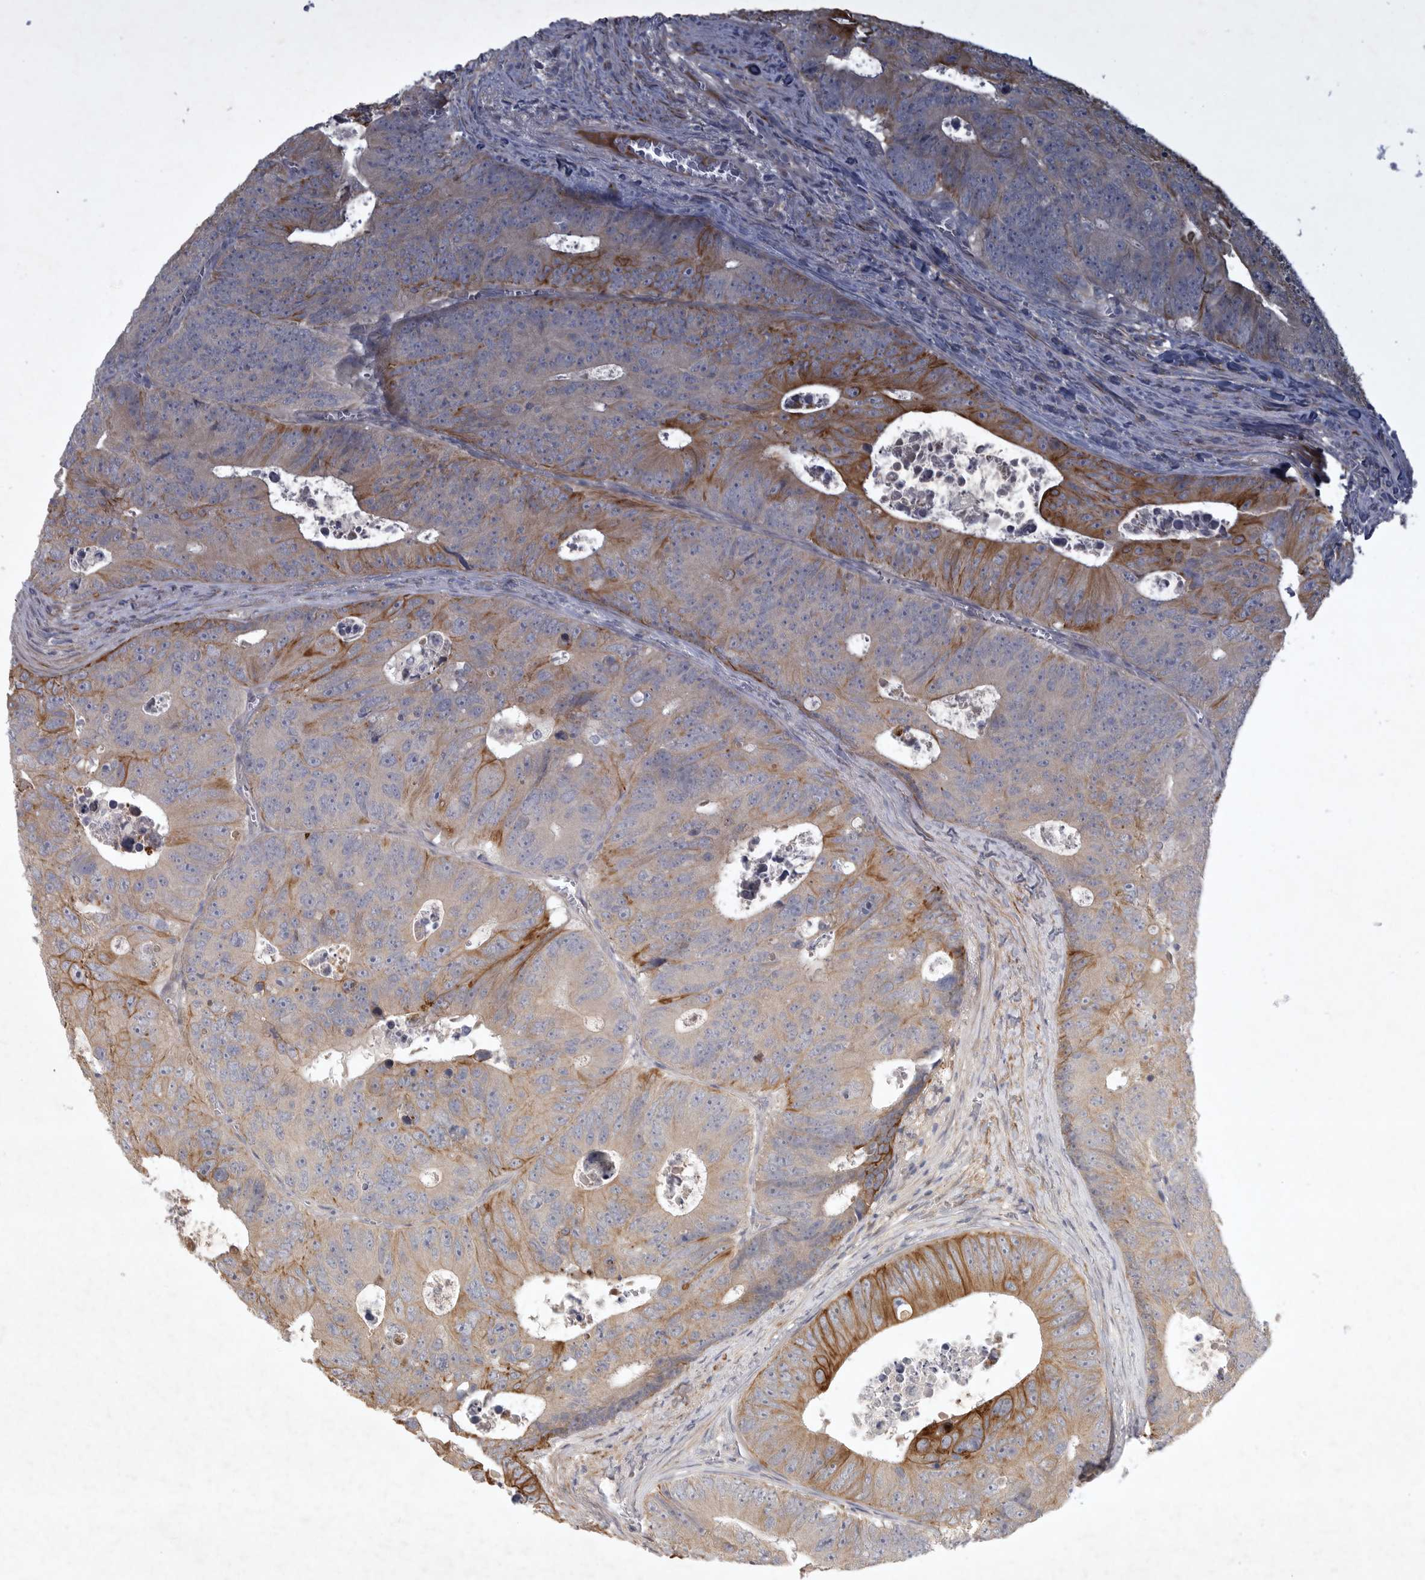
{"staining": {"intensity": "moderate", "quantity": "25%-75%", "location": "cytoplasmic/membranous"}, "tissue": "colorectal cancer", "cell_type": "Tumor cells", "image_type": "cancer", "snomed": [{"axis": "morphology", "description": "Adenocarcinoma, NOS"}, {"axis": "topography", "description": "Colon"}], "caption": "Moderate cytoplasmic/membranous protein positivity is identified in about 25%-75% of tumor cells in colorectal adenocarcinoma.", "gene": "BZW2", "patient": {"sex": "male", "age": 87}}